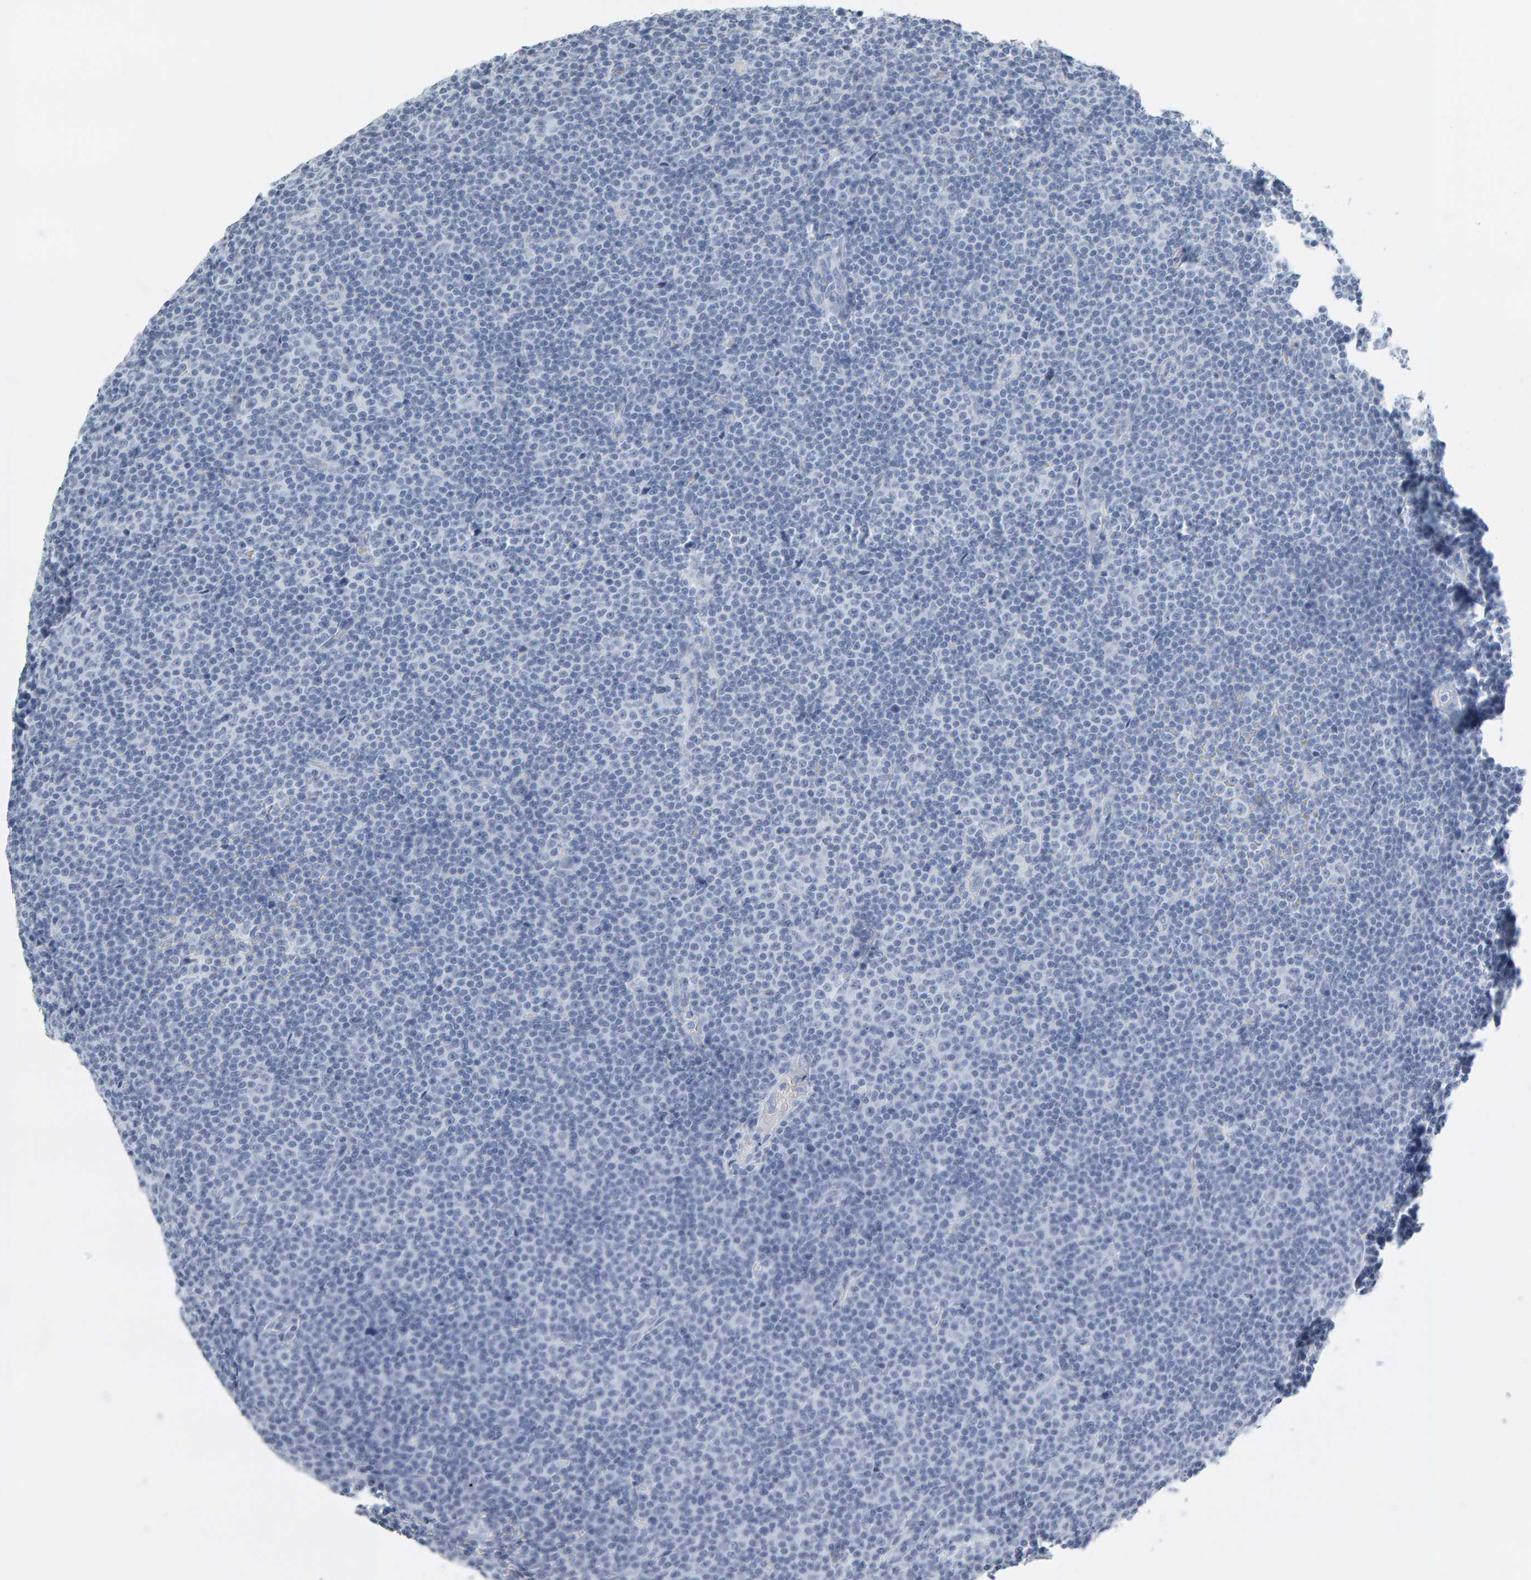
{"staining": {"intensity": "negative", "quantity": "none", "location": "none"}, "tissue": "lymphoma", "cell_type": "Tumor cells", "image_type": "cancer", "snomed": [{"axis": "morphology", "description": "Malignant lymphoma, non-Hodgkin's type, Low grade"}, {"axis": "topography", "description": "Lymph node"}], "caption": "Tumor cells are negative for brown protein staining in low-grade malignant lymphoma, non-Hodgkin's type. (Brightfield microscopy of DAB (3,3'-diaminobenzidine) immunohistochemistry at high magnification).", "gene": "SPACA3", "patient": {"sex": "female", "age": 67}}